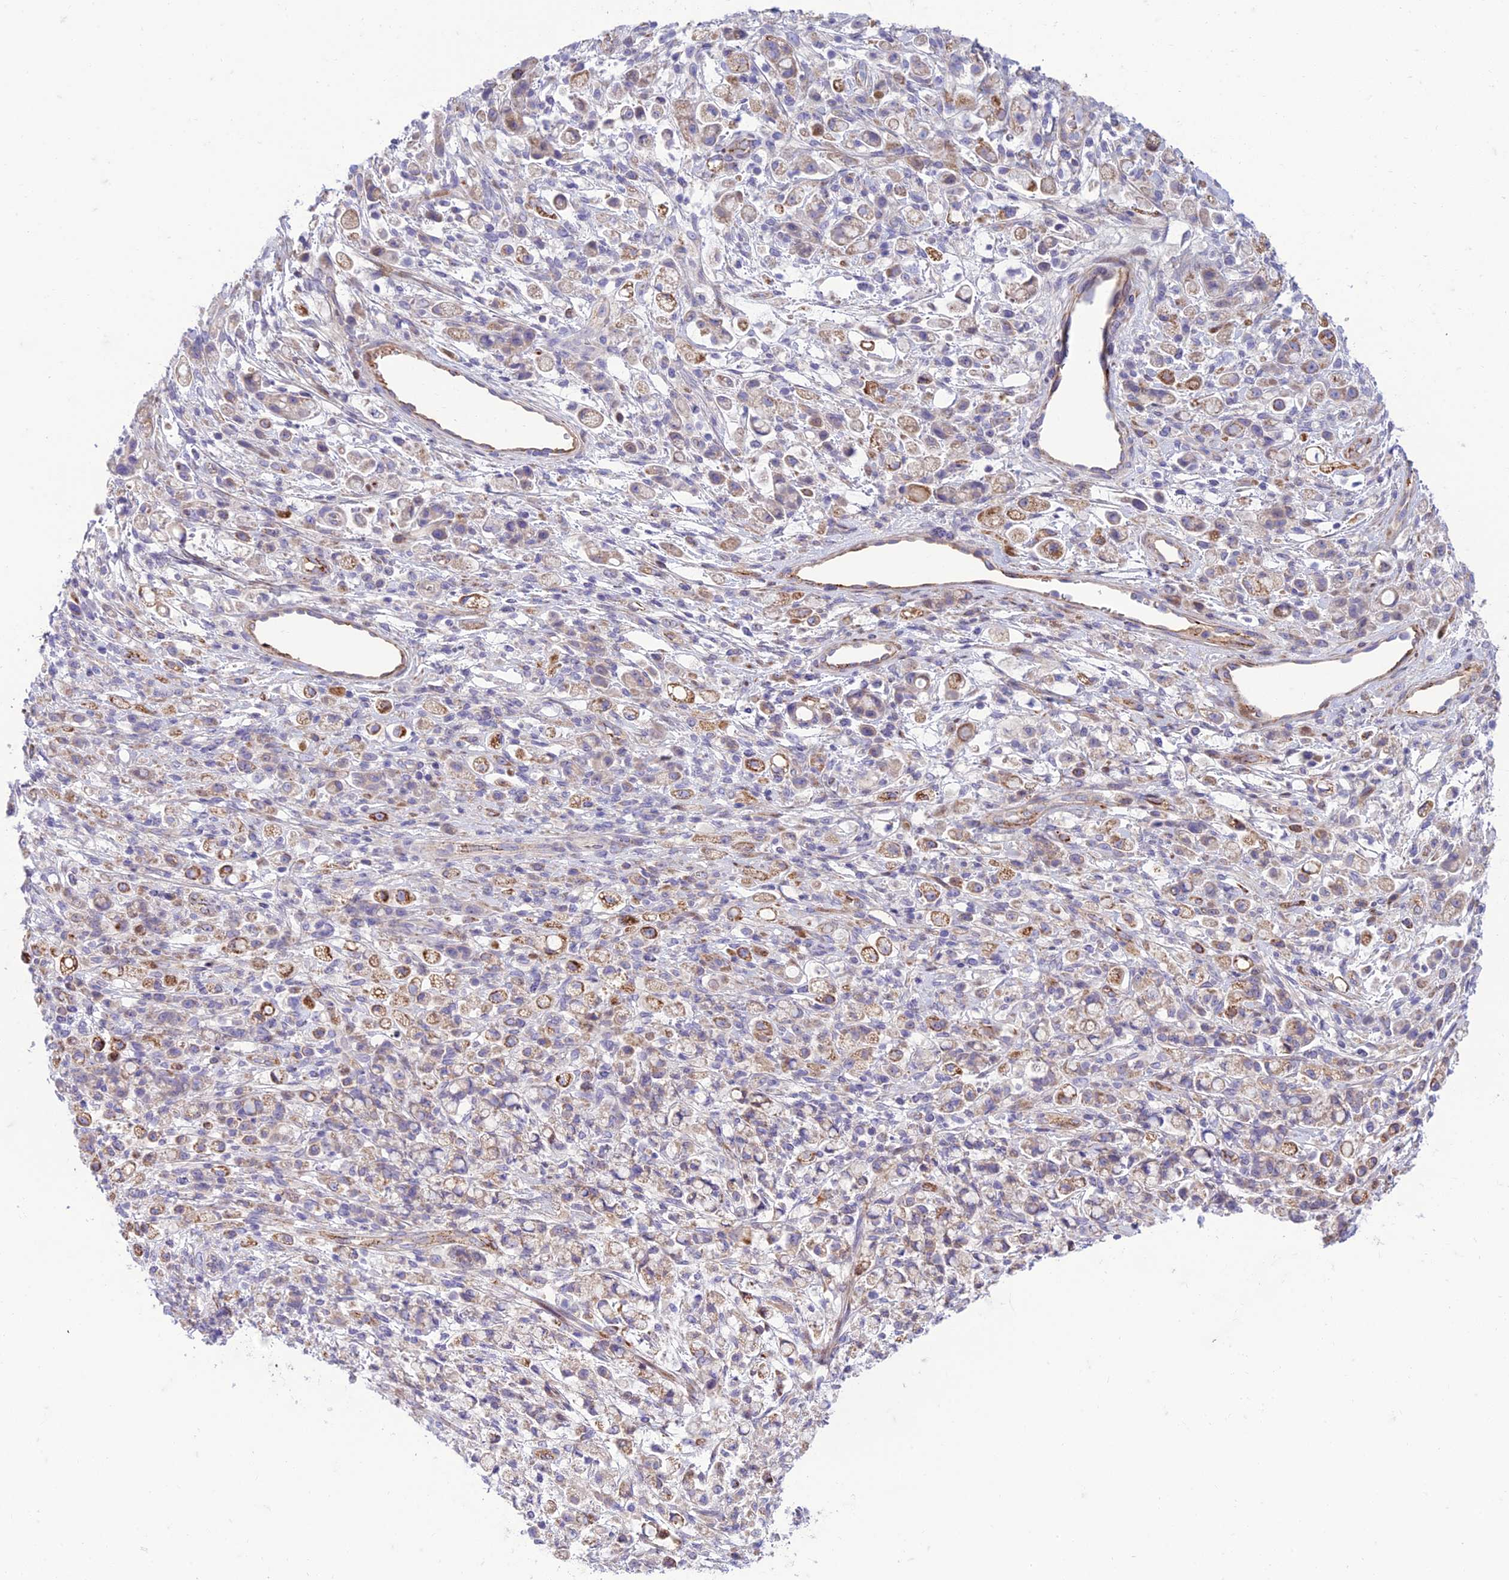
{"staining": {"intensity": "moderate", "quantity": "25%-75%", "location": "cytoplasmic/membranous"}, "tissue": "stomach cancer", "cell_type": "Tumor cells", "image_type": "cancer", "snomed": [{"axis": "morphology", "description": "Adenocarcinoma, NOS"}, {"axis": "topography", "description": "Stomach"}], "caption": "This histopathology image demonstrates adenocarcinoma (stomach) stained with immunohistochemistry to label a protein in brown. The cytoplasmic/membranous of tumor cells show moderate positivity for the protein. Nuclei are counter-stained blue.", "gene": "SEL1L3", "patient": {"sex": "female", "age": 60}}